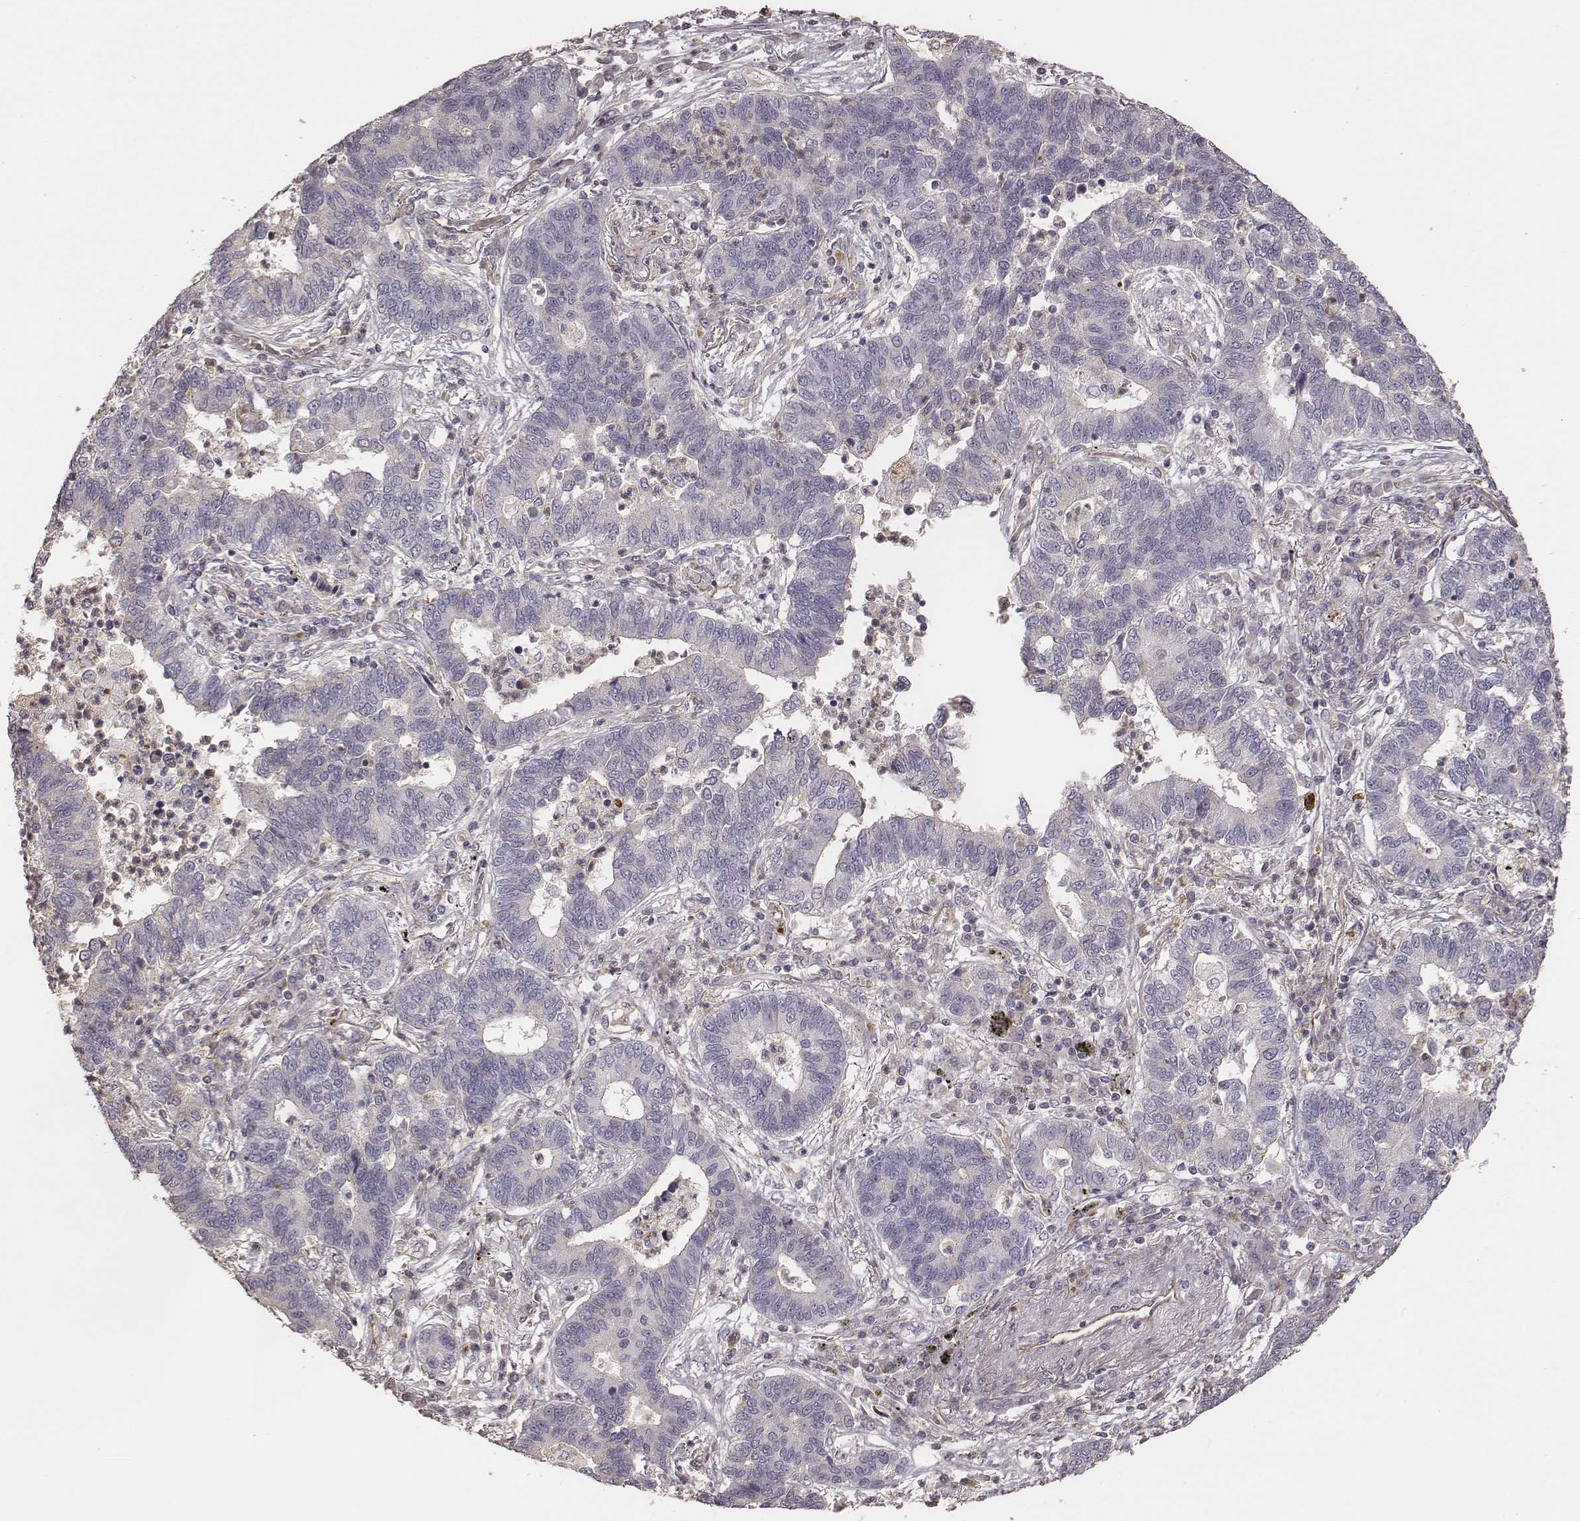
{"staining": {"intensity": "negative", "quantity": "none", "location": "none"}, "tissue": "lung cancer", "cell_type": "Tumor cells", "image_type": "cancer", "snomed": [{"axis": "morphology", "description": "Adenocarcinoma, NOS"}, {"axis": "topography", "description": "Lung"}], "caption": "Protein analysis of lung adenocarcinoma shows no significant staining in tumor cells. Nuclei are stained in blue.", "gene": "OTOGL", "patient": {"sex": "female", "age": 57}}